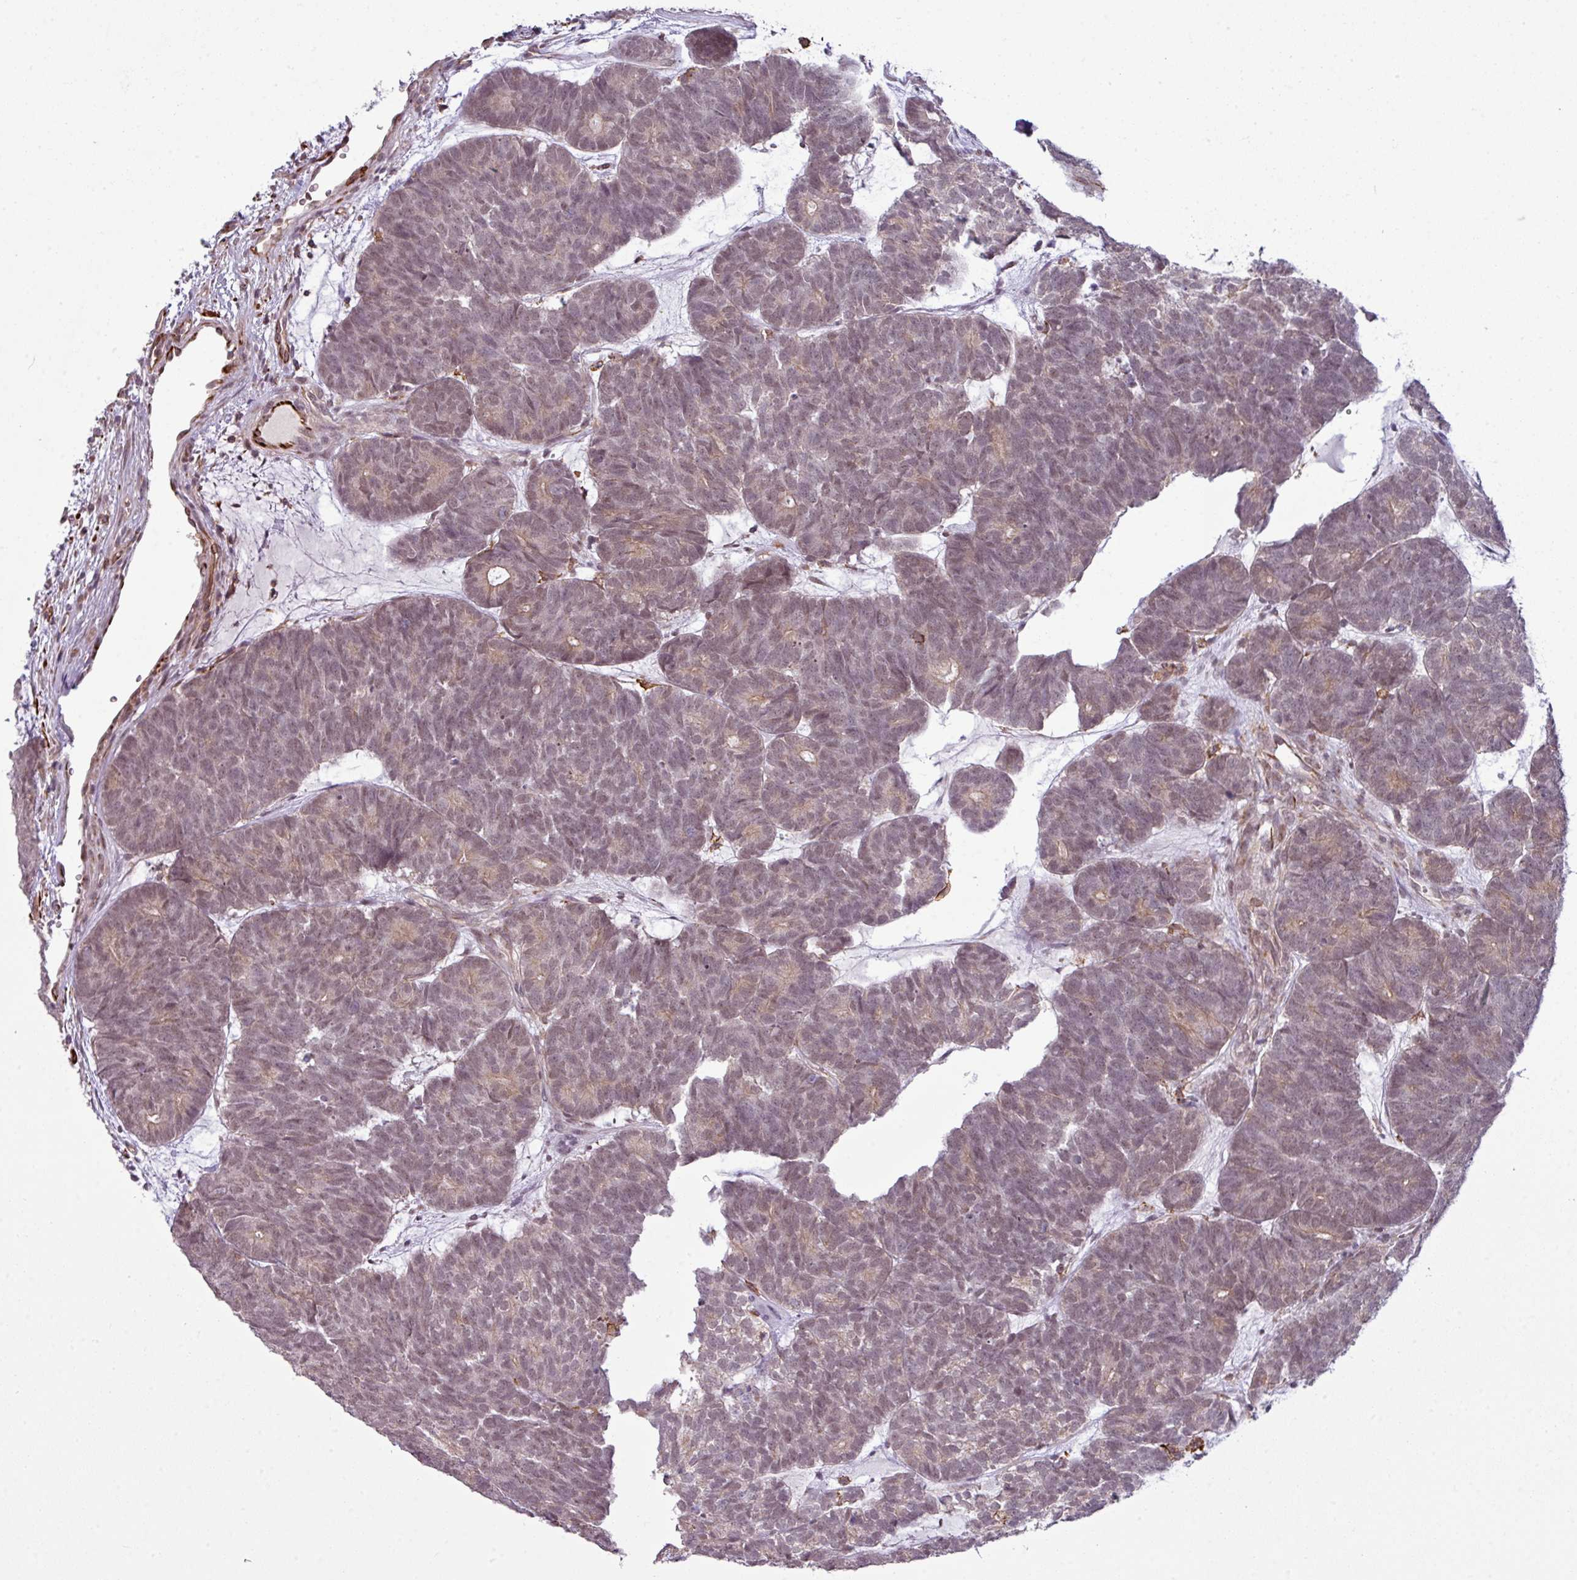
{"staining": {"intensity": "weak", "quantity": "25%-75%", "location": "nuclear"}, "tissue": "head and neck cancer", "cell_type": "Tumor cells", "image_type": "cancer", "snomed": [{"axis": "morphology", "description": "Adenocarcinoma, NOS"}, {"axis": "topography", "description": "Head-Neck"}], "caption": "Immunohistochemical staining of head and neck adenocarcinoma shows low levels of weak nuclear protein staining in approximately 25%-75% of tumor cells. Nuclei are stained in blue.", "gene": "ZC2HC1C", "patient": {"sex": "female", "age": 81}}